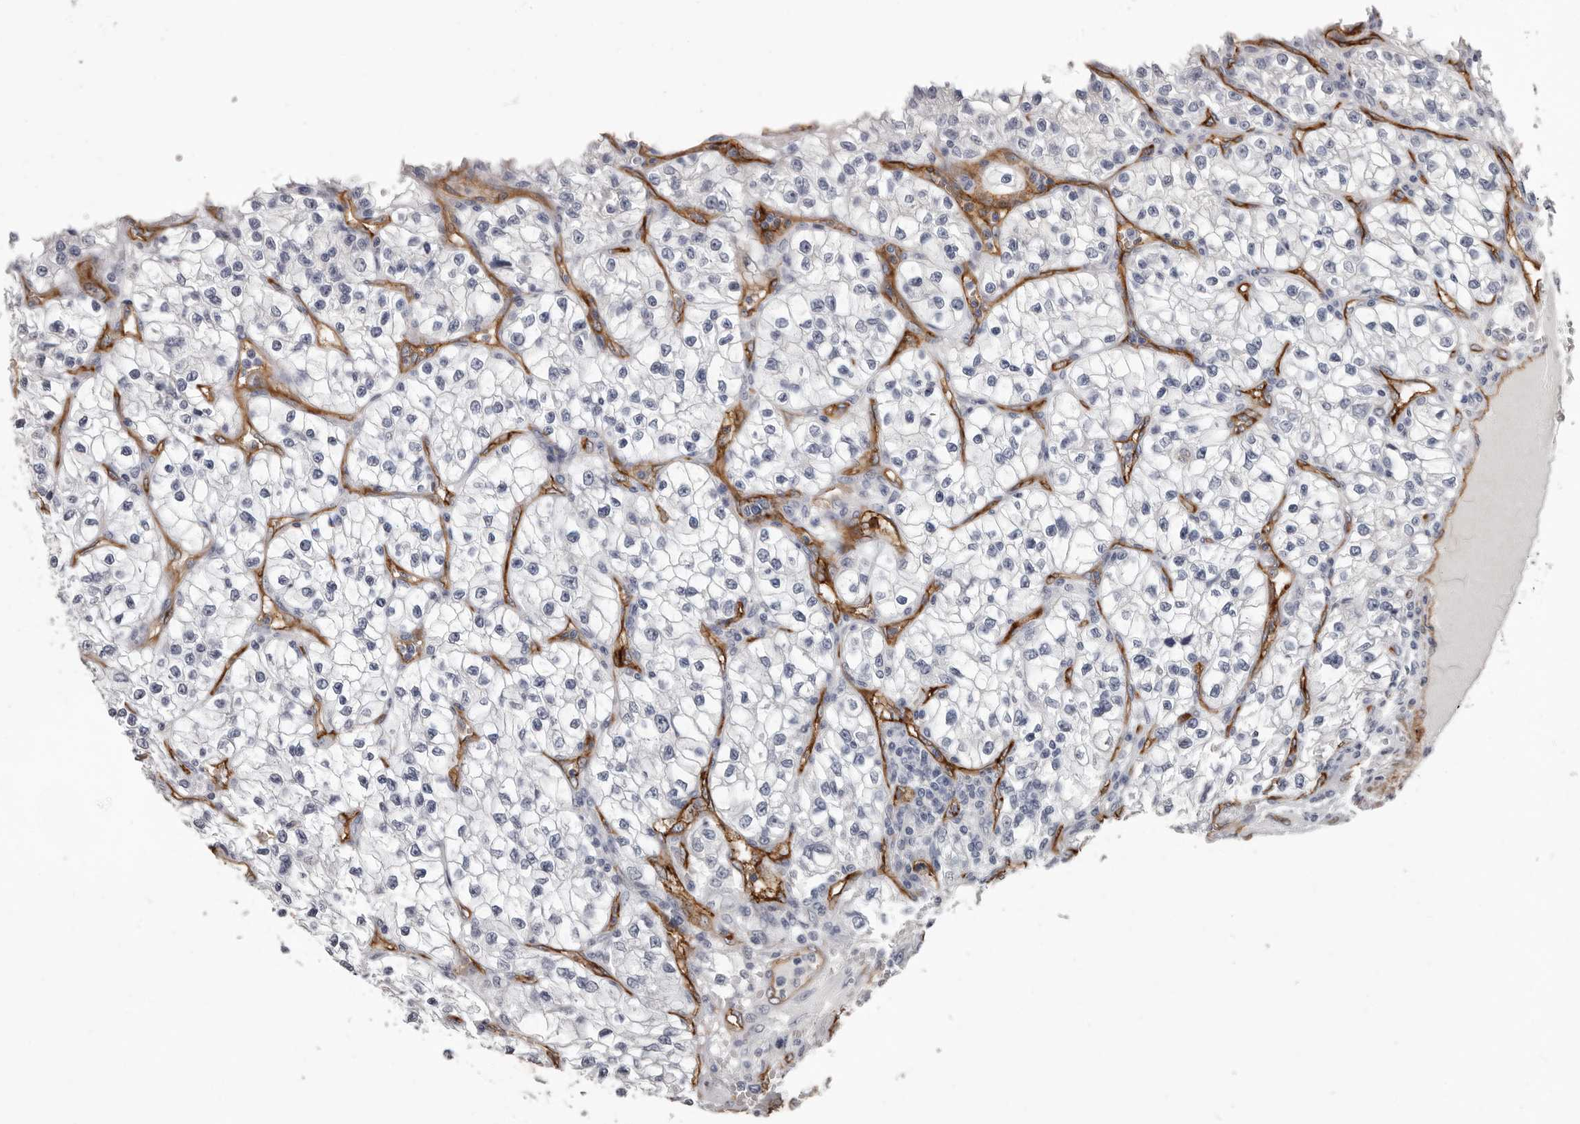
{"staining": {"intensity": "negative", "quantity": "none", "location": "none"}, "tissue": "renal cancer", "cell_type": "Tumor cells", "image_type": "cancer", "snomed": [{"axis": "morphology", "description": "Adenocarcinoma, NOS"}, {"axis": "topography", "description": "Kidney"}], "caption": "A histopathology image of renal adenocarcinoma stained for a protein displays no brown staining in tumor cells.", "gene": "ADGRL4", "patient": {"sex": "female", "age": 57}}